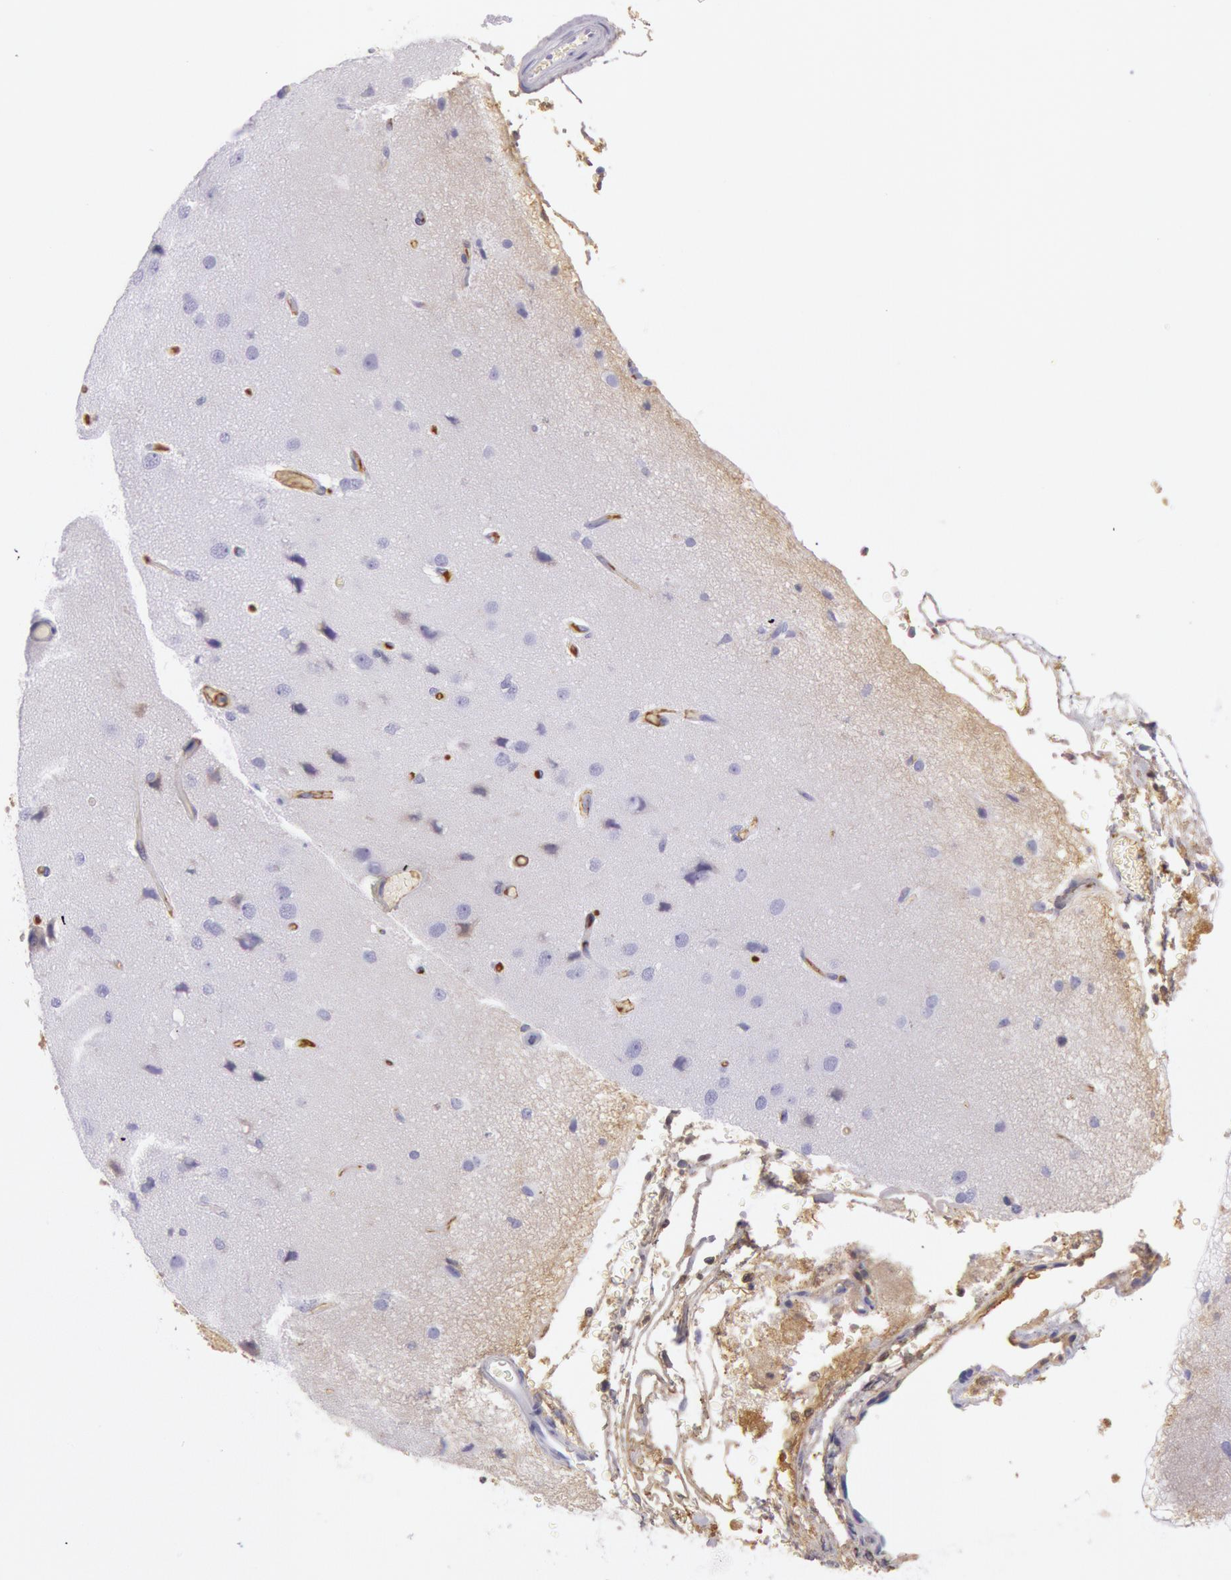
{"staining": {"intensity": "negative", "quantity": "none", "location": "none"}, "tissue": "cerebral cortex", "cell_type": "Endothelial cells", "image_type": "normal", "snomed": [{"axis": "morphology", "description": "Normal tissue, NOS"}, {"axis": "morphology", "description": "Glioma, malignant, High grade"}, {"axis": "topography", "description": "Cerebral cortex"}], "caption": "Human cerebral cortex stained for a protein using IHC demonstrates no staining in endothelial cells.", "gene": "IGHG1", "patient": {"sex": "male", "age": 77}}